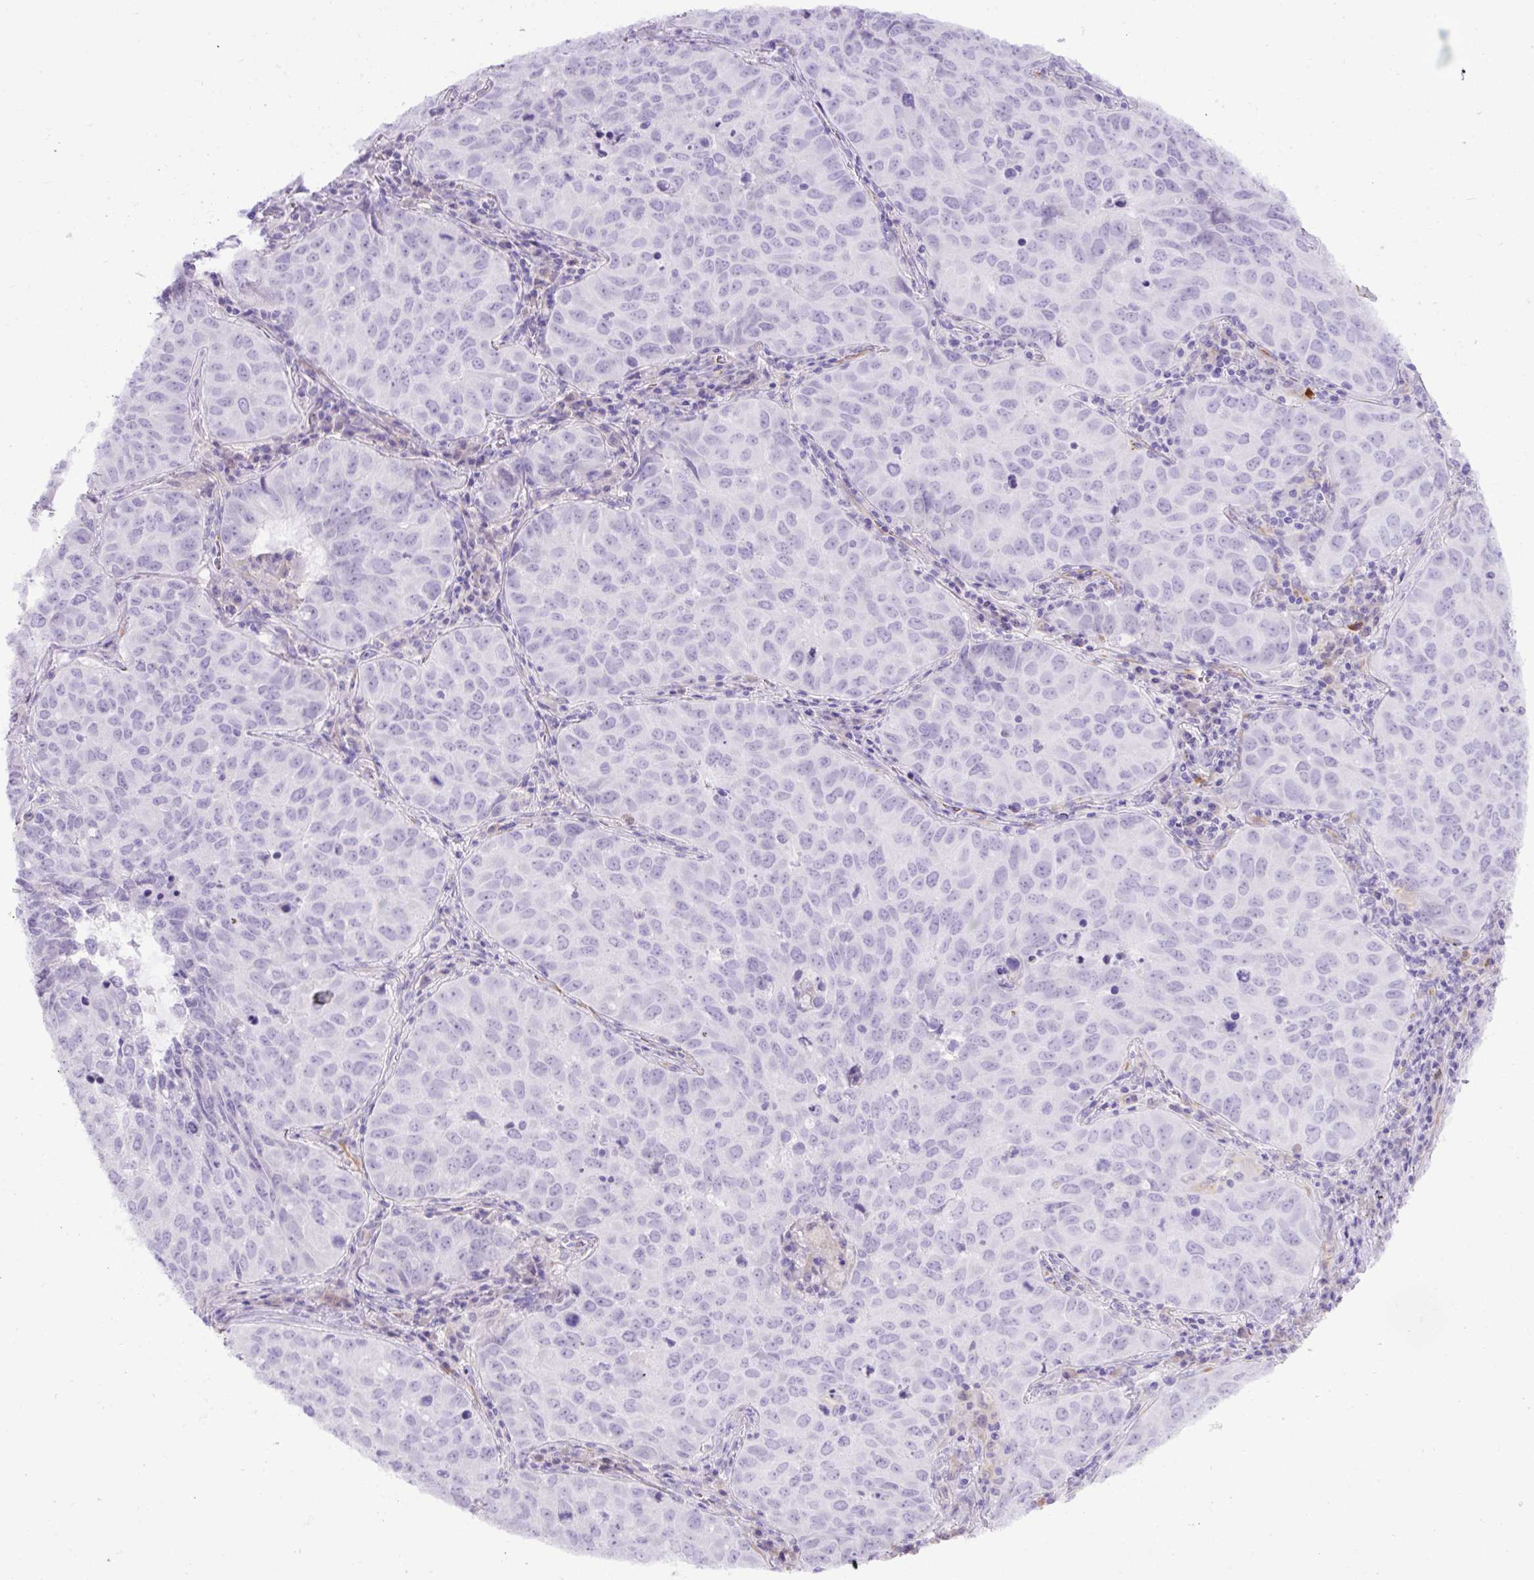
{"staining": {"intensity": "negative", "quantity": "none", "location": "none"}, "tissue": "lung cancer", "cell_type": "Tumor cells", "image_type": "cancer", "snomed": [{"axis": "morphology", "description": "Adenocarcinoma, NOS"}, {"axis": "topography", "description": "Lung"}], "caption": "Tumor cells show no significant positivity in lung adenocarcinoma.", "gene": "SPTBN5", "patient": {"sex": "female", "age": 50}}